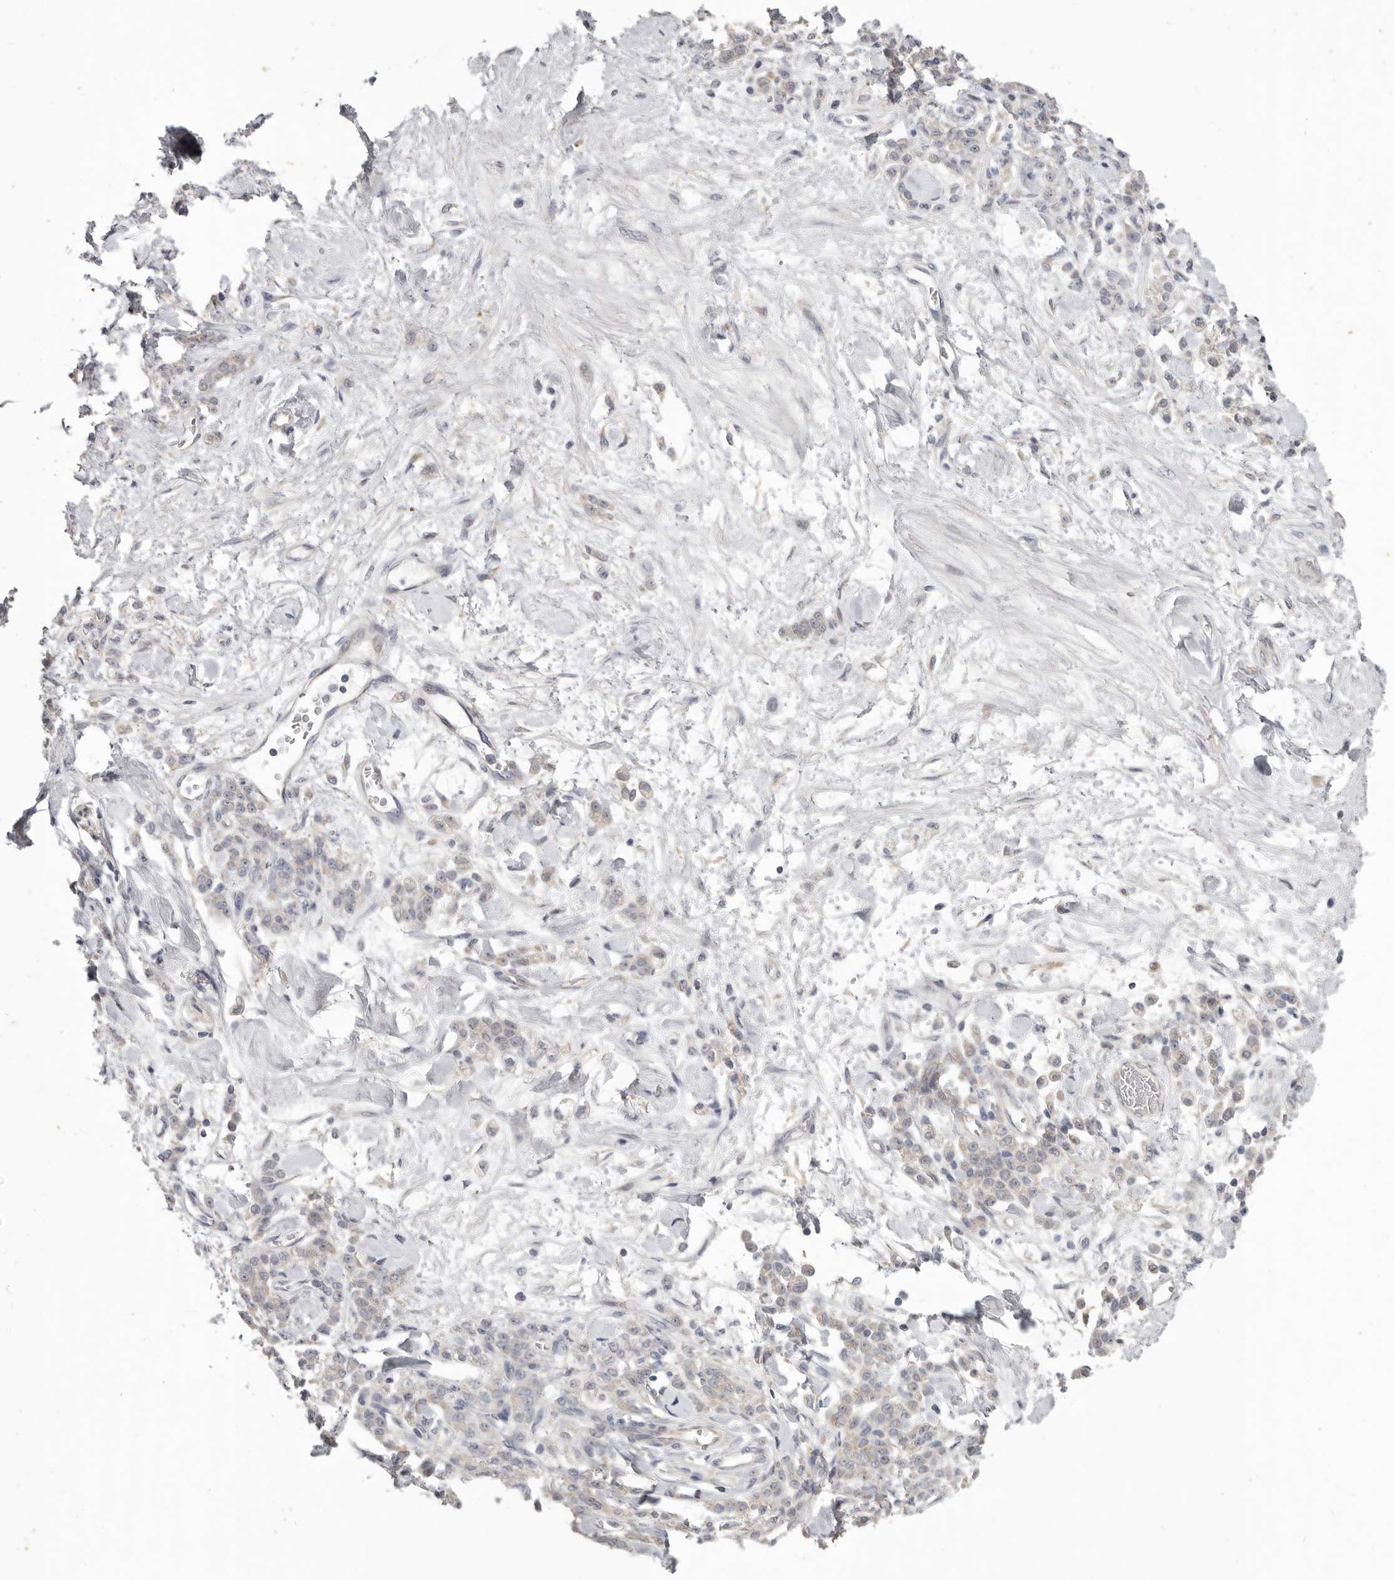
{"staining": {"intensity": "negative", "quantity": "none", "location": "none"}, "tissue": "stomach cancer", "cell_type": "Tumor cells", "image_type": "cancer", "snomed": [{"axis": "morphology", "description": "Normal tissue, NOS"}, {"axis": "morphology", "description": "Adenocarcinoma, NOS"}, {"axis": "topography", "description": "Stomach"}], "caption": "Stomach adenocarcinoma stained for a protein using immunohistochemistry demonstrates no expression tumor cells.", "gene": "WDR77", "patient": {"sex": "male", "age": 82}}